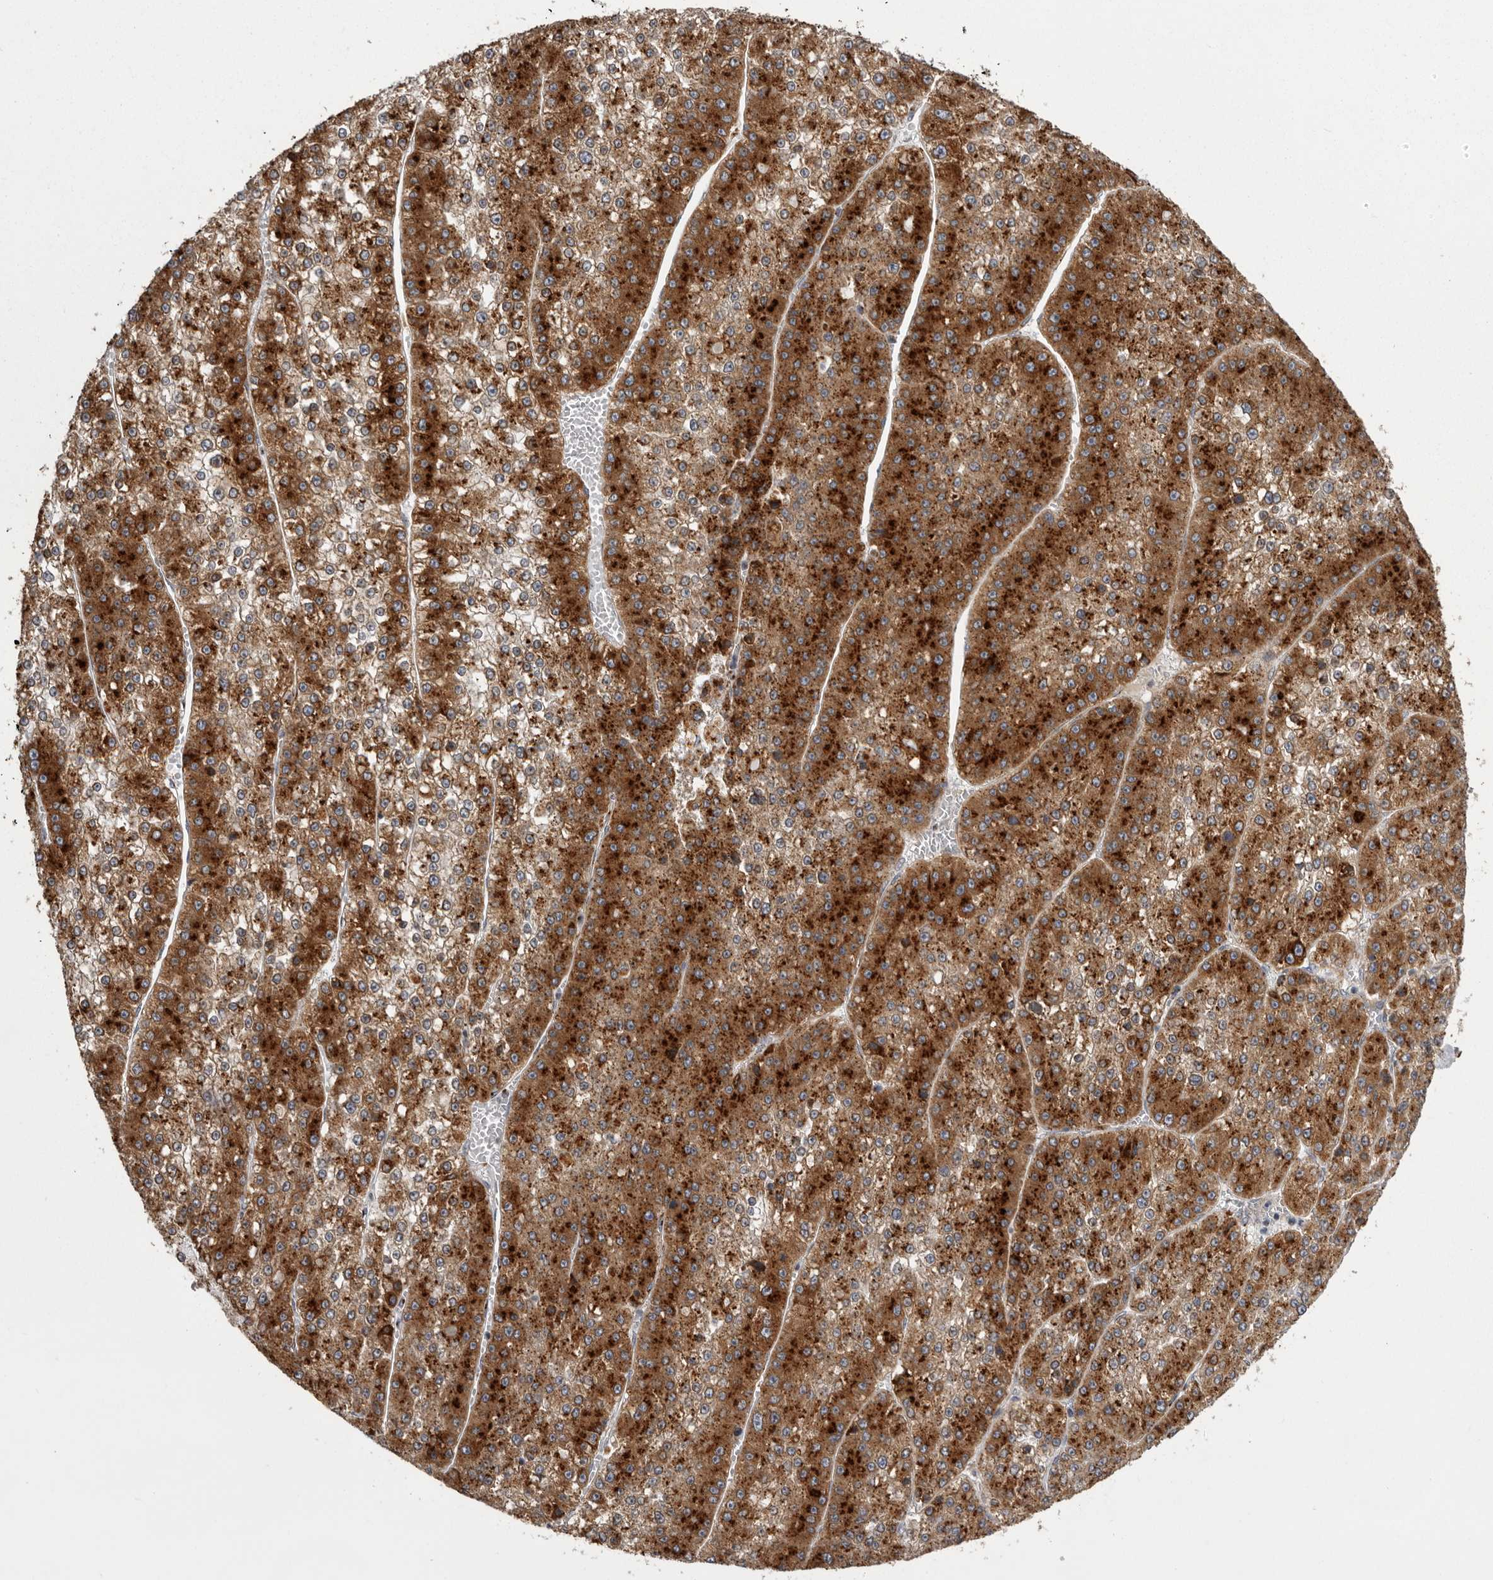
{"staining": {"intensity": "strong", "quantity": ">75%", "location": "cytoplasmic/membranous"}, "tissue": "liver cancer", "cell_type": "Tumor cells", "image_type": "cancer", "snomed": [{"axis": "morphology", "description": "Carcinoma, Hepatocellular, NOS"}, {"axis": "topography", "description": "Liver"}], "caption": "Tumor cells demonstrate strong cytoplasmic/membranous staining in about >75% of cells in hepatocellular carcinoma (liver).", "gene": "WDR47", "patient": {"sex": "female", "age": 73}}